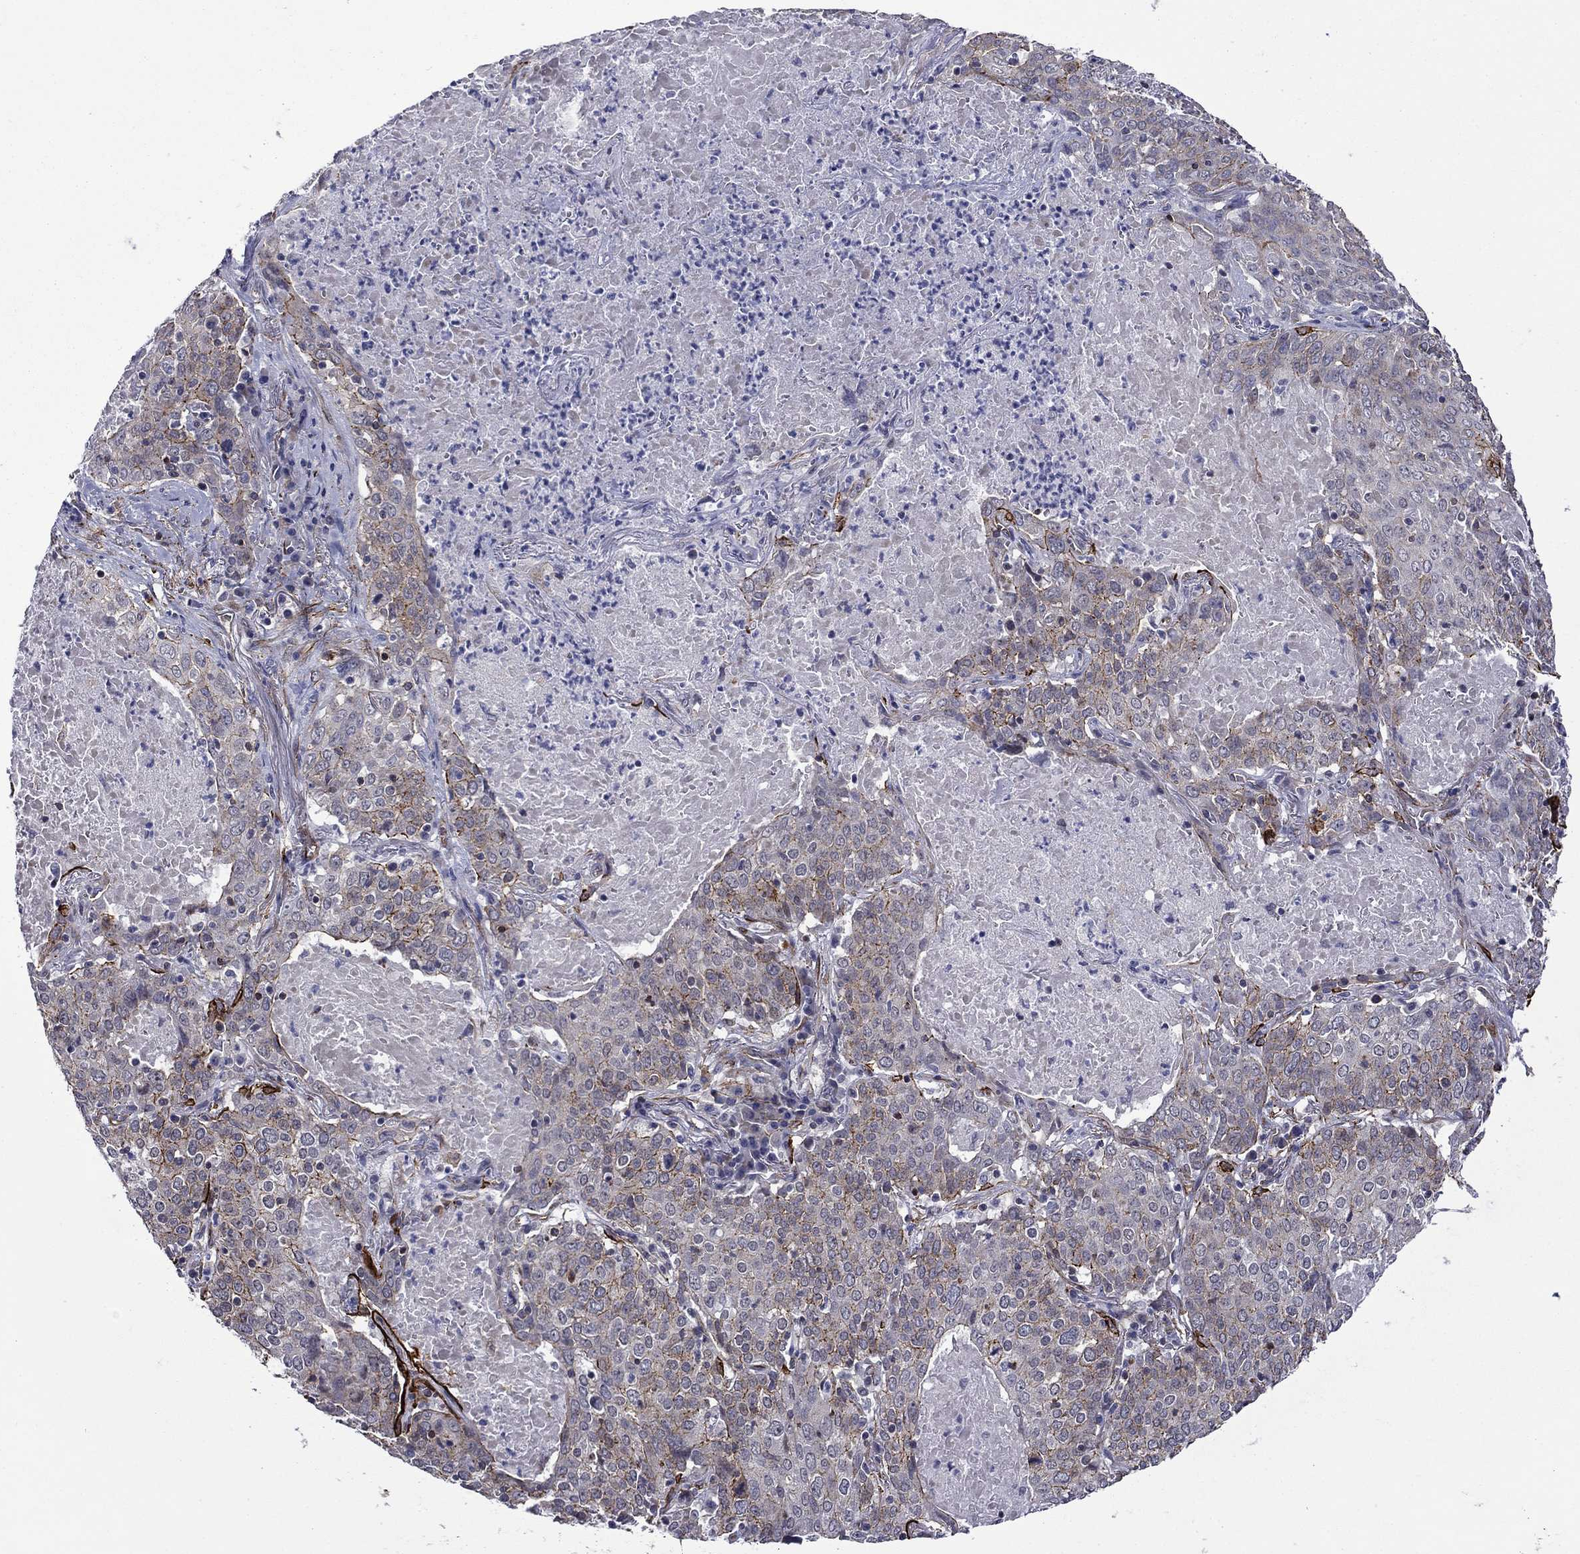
{"staining": {"intensity": "strong", "quantity": "<25%", "location": "cytoplasmic/membranous"}, "tissue": "lung cancer", "cell_type": "Tumor cells", "image_type": "cancer", "snomed": [{"axis": "morphology", "description": "Squamous cell carcinoma, NOS"}, {"axis": "topography", "description": "Lung"}], "caption": "Protein staining demonstrates strong cytoplasmic/membranous staining in approximately <25% of tumor cells in lung squamous cell carcinoma.", "gene": "LMO7", "patient": {"sex": "male", "age": 82}}